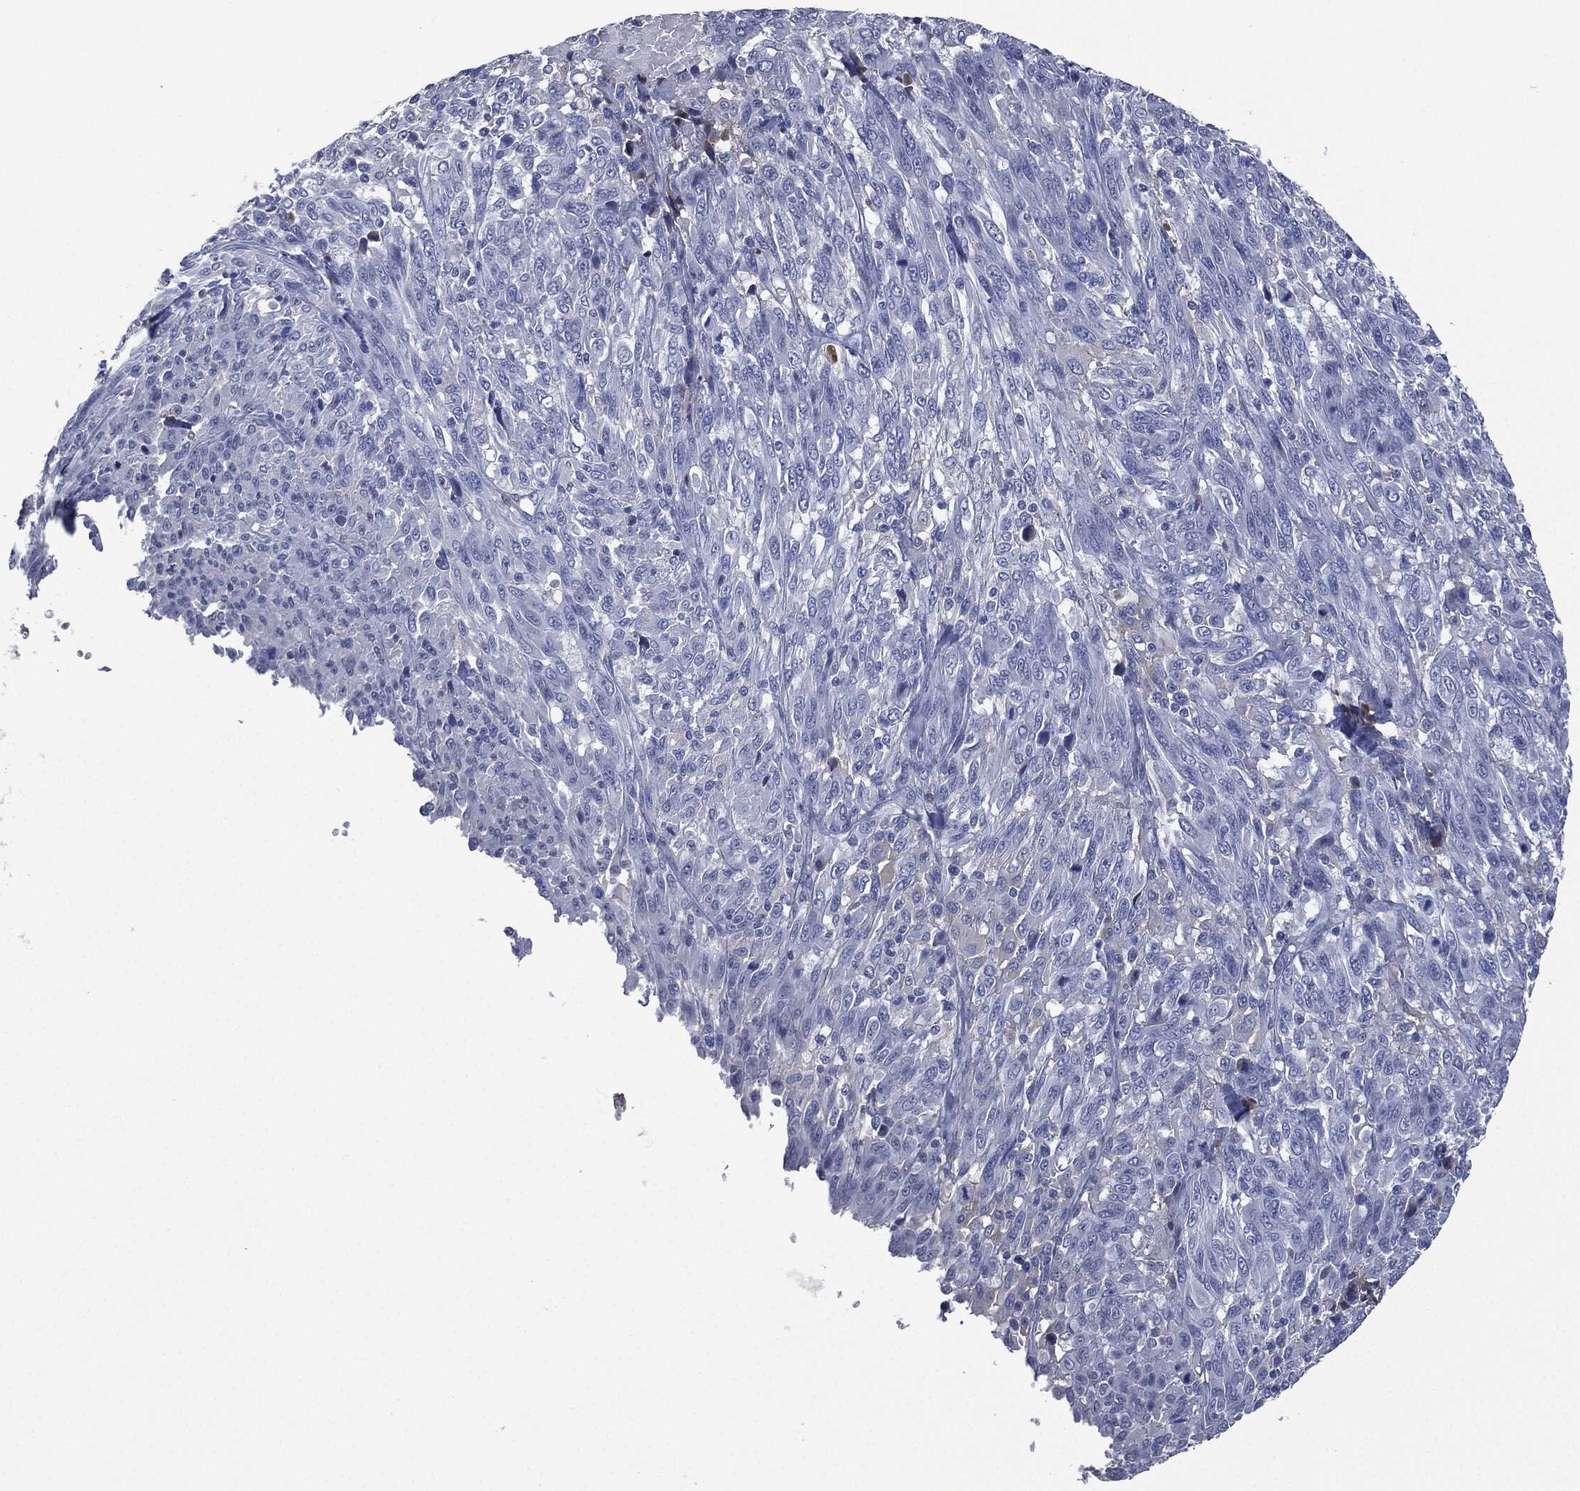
{"staining": {"intensity": "negative", "quantity": "none", "location": "none"}, "tissue": "melanoma", "cell_type": "Tumor cells", "image_type": "cancer", "snomed": [{"axis": "morphology", "description": "Malignant melanoma, NOS"}, {"axis": "topography", "description": "Skin"}], "caption": "Immunohistochemistry (IHC) micrograph of neoplastic tissue: malignant melanoma stained with DAB (3,3'-diaminobenzidine) displays no significant protein positivity in tumor cells.", "gene": "SIGLEC7", "patient": {"sex": "female", "age": 91}}